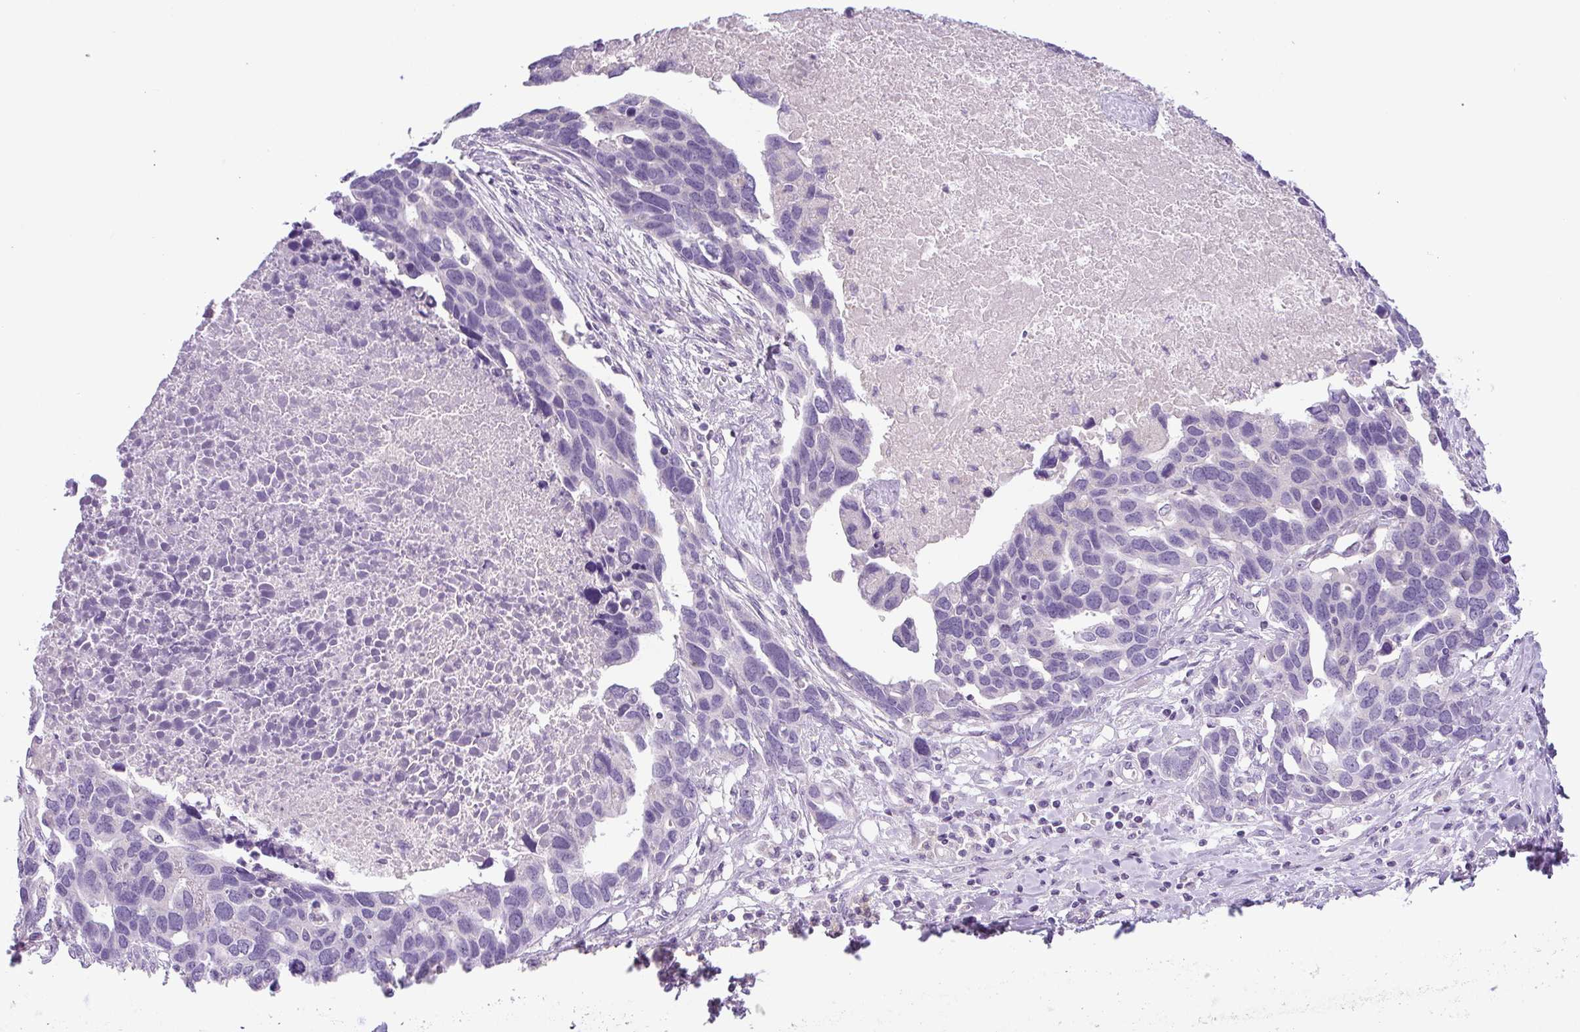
{"staining": {"intensity": "negative", "quantity": "none", "location": "none"}, "tissue": "ovarian cancer", "cell_type": "Tumor cells", "image_type": "cancer", "snomed": [{"axis": "morphology", "description": "Cystadenocarcinoma, serous, NOS"}, {"axis": "topography", "description": "Ovary"}], "caption": "Immunohistochemical staining of human serous cystadenocarcinoma (ovarian) displays no significant expression in tumor cells.", "gene": "UBL3", "patient": {"sex": "female", "age": 54}}